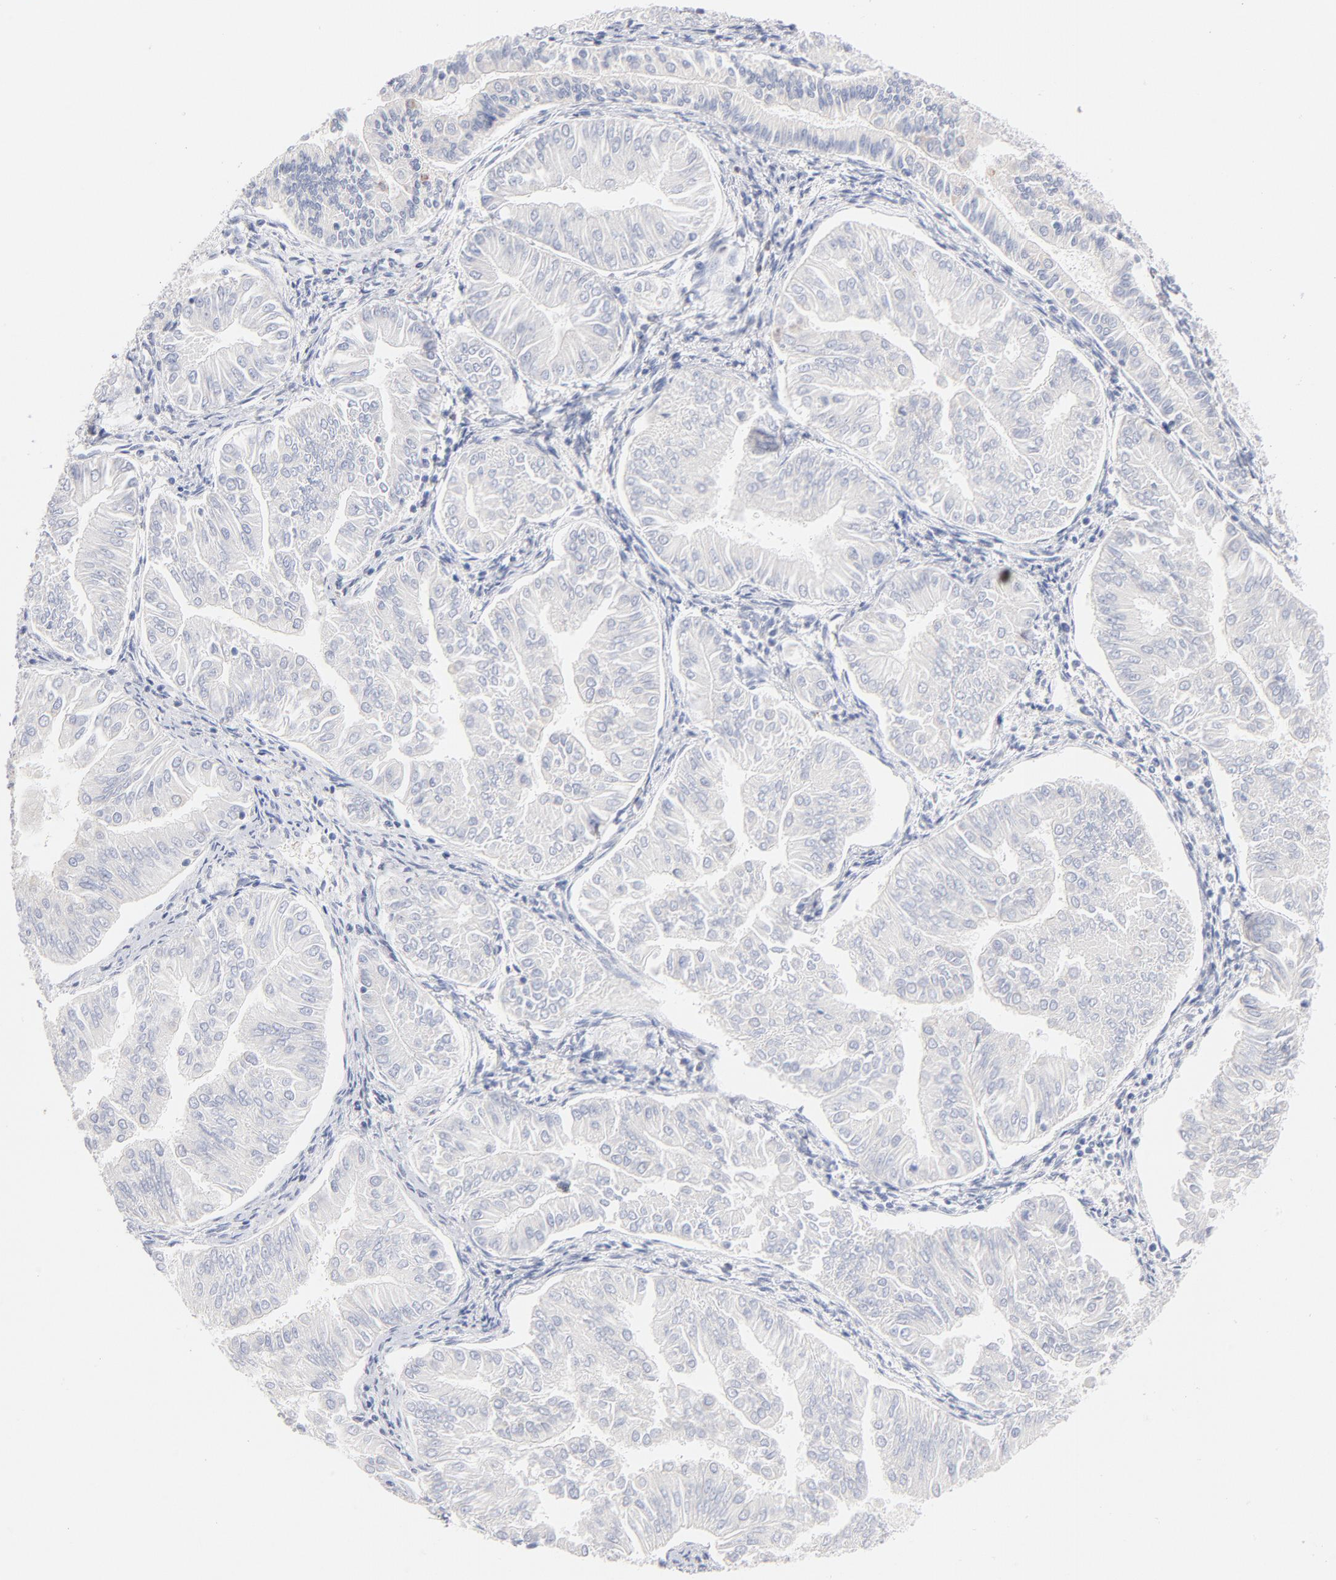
{"staining": {"intensity": "weak", "quantity": "<25%", "location": "cytoplasmic/membranous"}, "tissue": "endometrial cancer", "cell_type": "Tumor cells", "image_type": "cancer", "snomed": [{"axis": "morphology", "description": "Adenocarcinoma, NOS"}, {"axis": "topography", "description": "Endometrium"}], "caption": "Immunohistochemical staining of human endometrial adenocarcinoma reveals no significant positivity in tumor cells.", "gene": "MID1", "patient": {"sex": "female", "age": 53}}